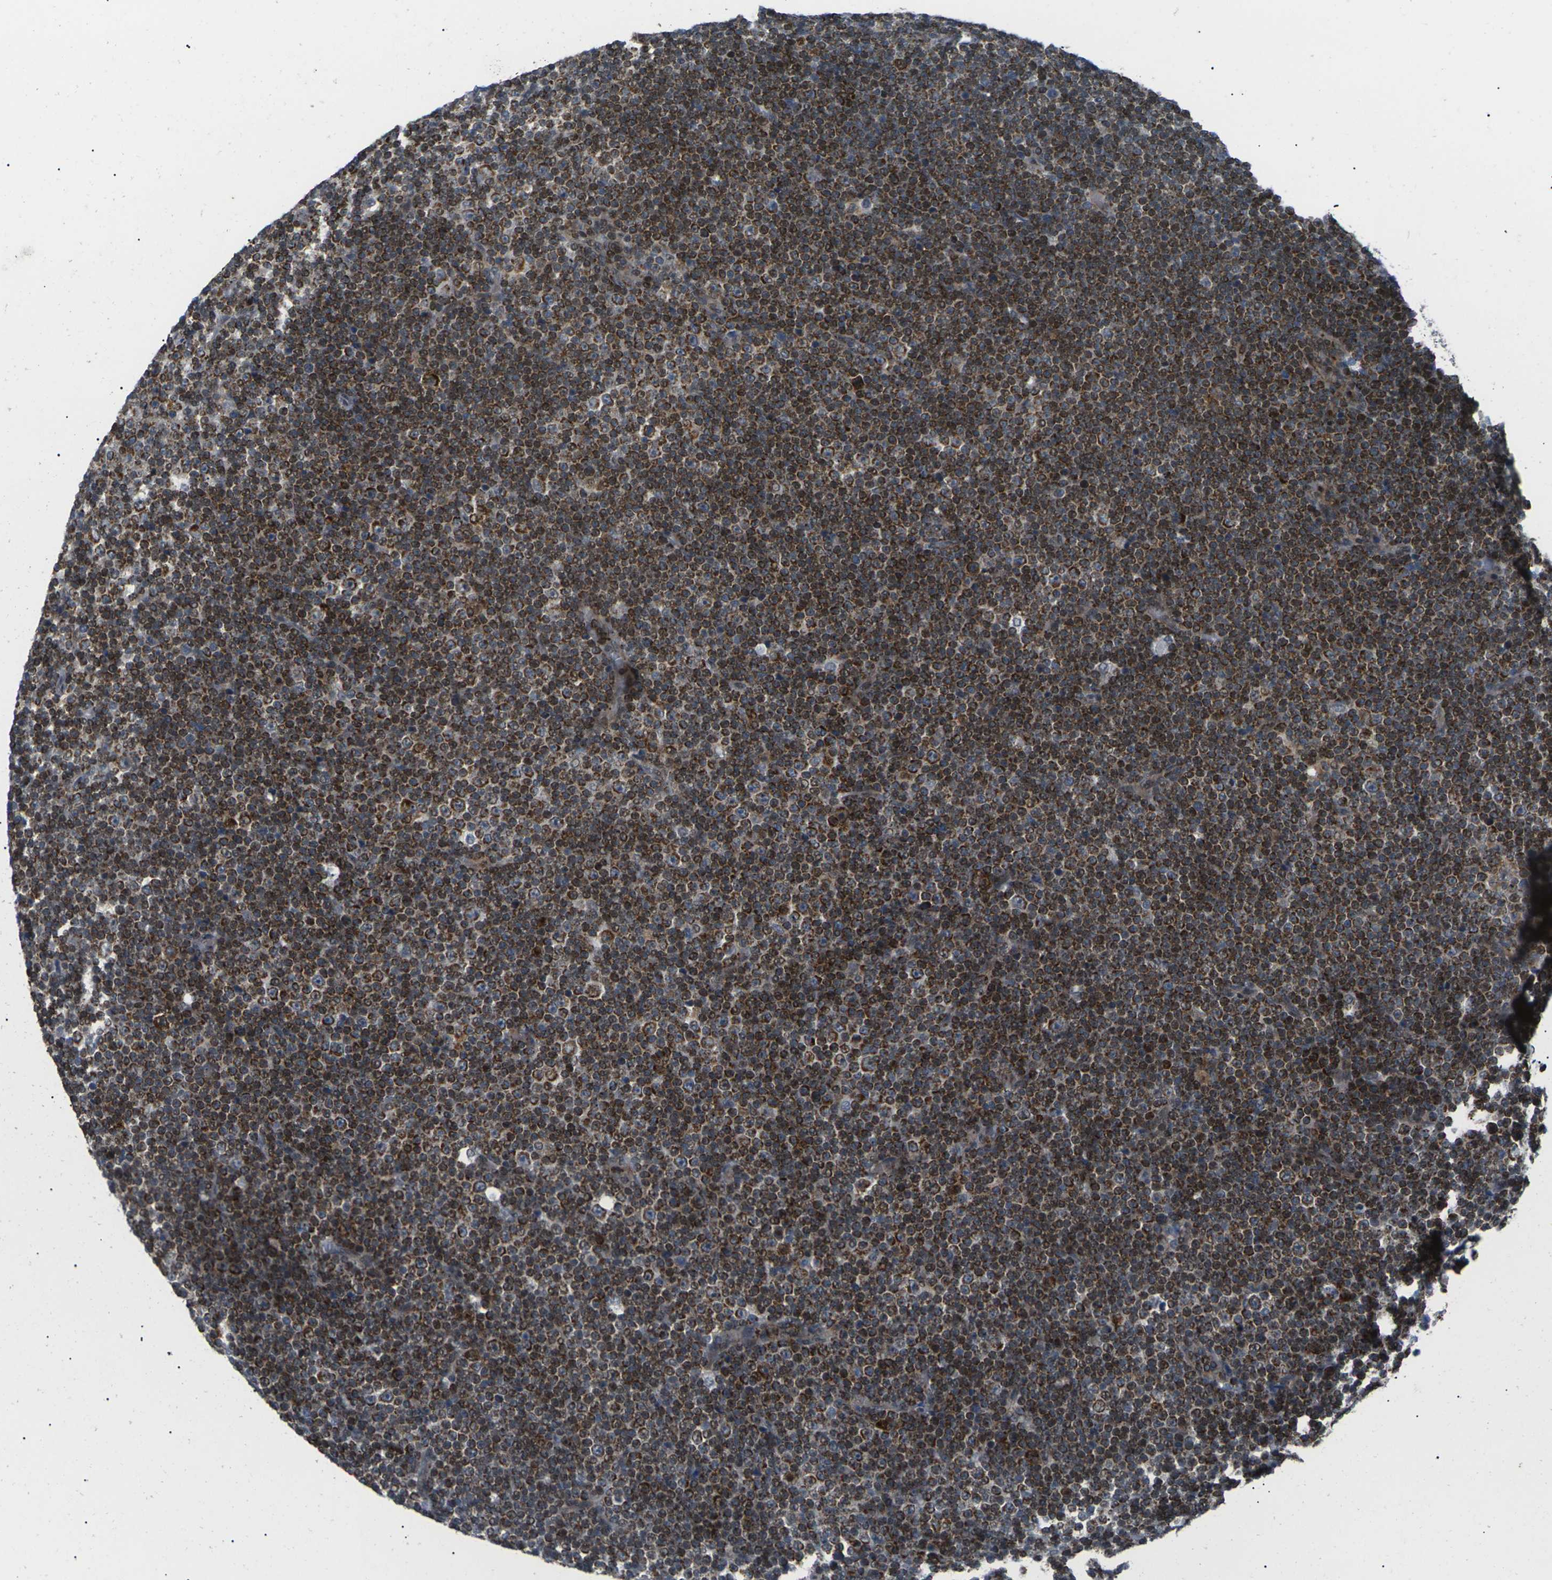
{"staining": {"intensity": "moderate", "quantity": ">75%", "location": "cytoplasmic/membranous"}, "tissue": "lymphoma", "cell_type": "Tumor cells", "image_type": "cancer", "snomed": [{"axis": "morphology", "description": "Malignant lymphoma, non-Hodgkin's type, Low grade"}, {"axis": "topography", "description": "Lymph node"}], "caption": "A brown stain highlights moderate cytoplasmic/membranous expression of a protein in human lymphoma tumor cells.", "gene": "RPS6KA3", "patient": {"sex": "female", "age": 67}}